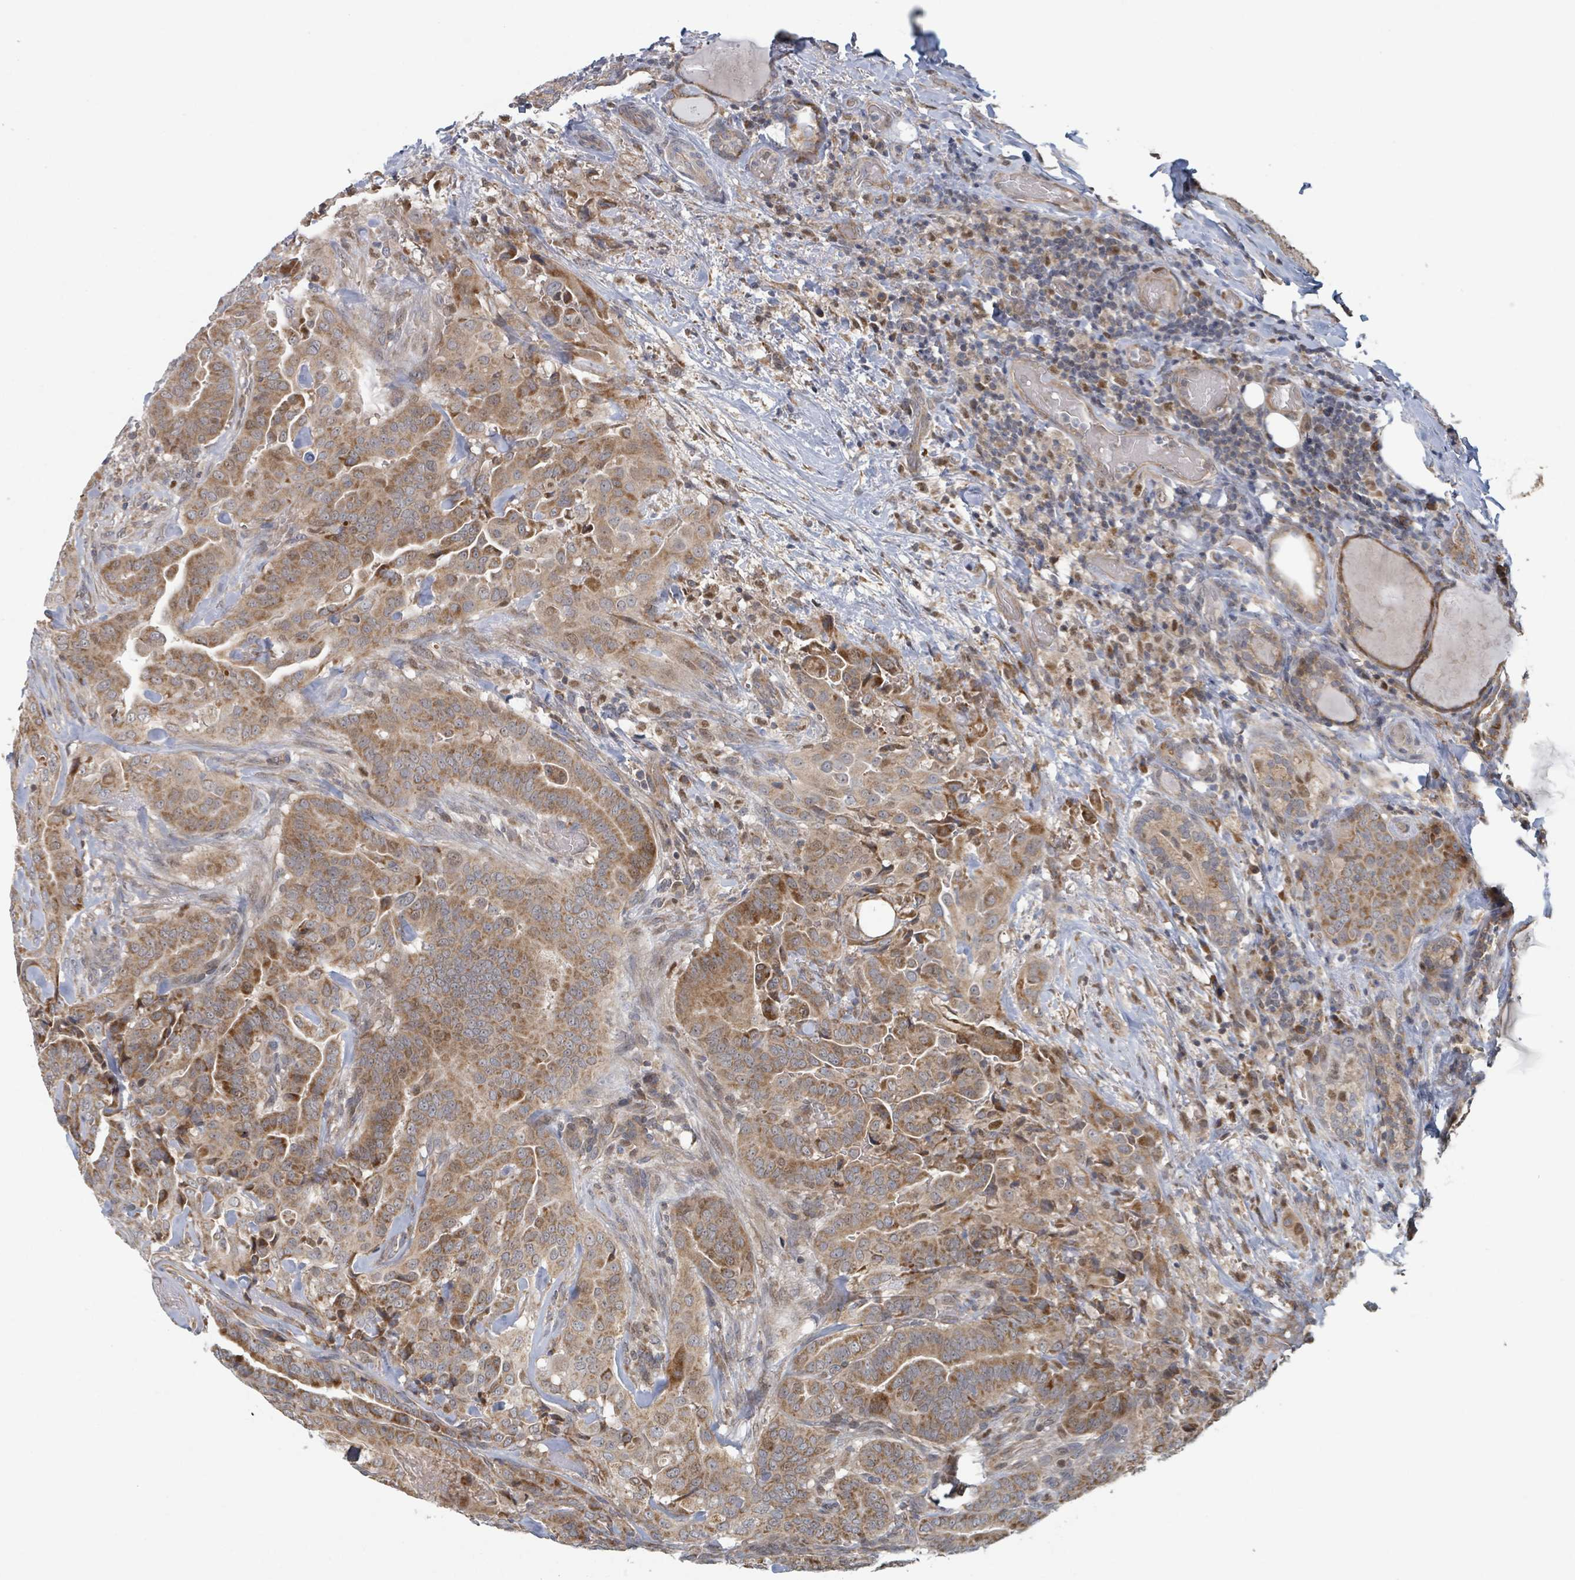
{"staining": {"intensity": "moderate", "quantity": ">75%", "location": "cytoplasmic/membranous"}, "tissue": "thyroid cancer", "cell_type": "Tumor cells", "image_type": "cancer", "snomed": [{"axis": "morphology", "description": "Papillary adenocarcinoma, NOS"}, {"axis": "topography", "description": "Thyroid gland"}], "caption": "A brown stain shows moderate cytoplasmic/membranous staining of a protein in thyroid cancer tumor cells.", "gene": "HIVEP1", "patient": {"sex": "male", "age": 61}}